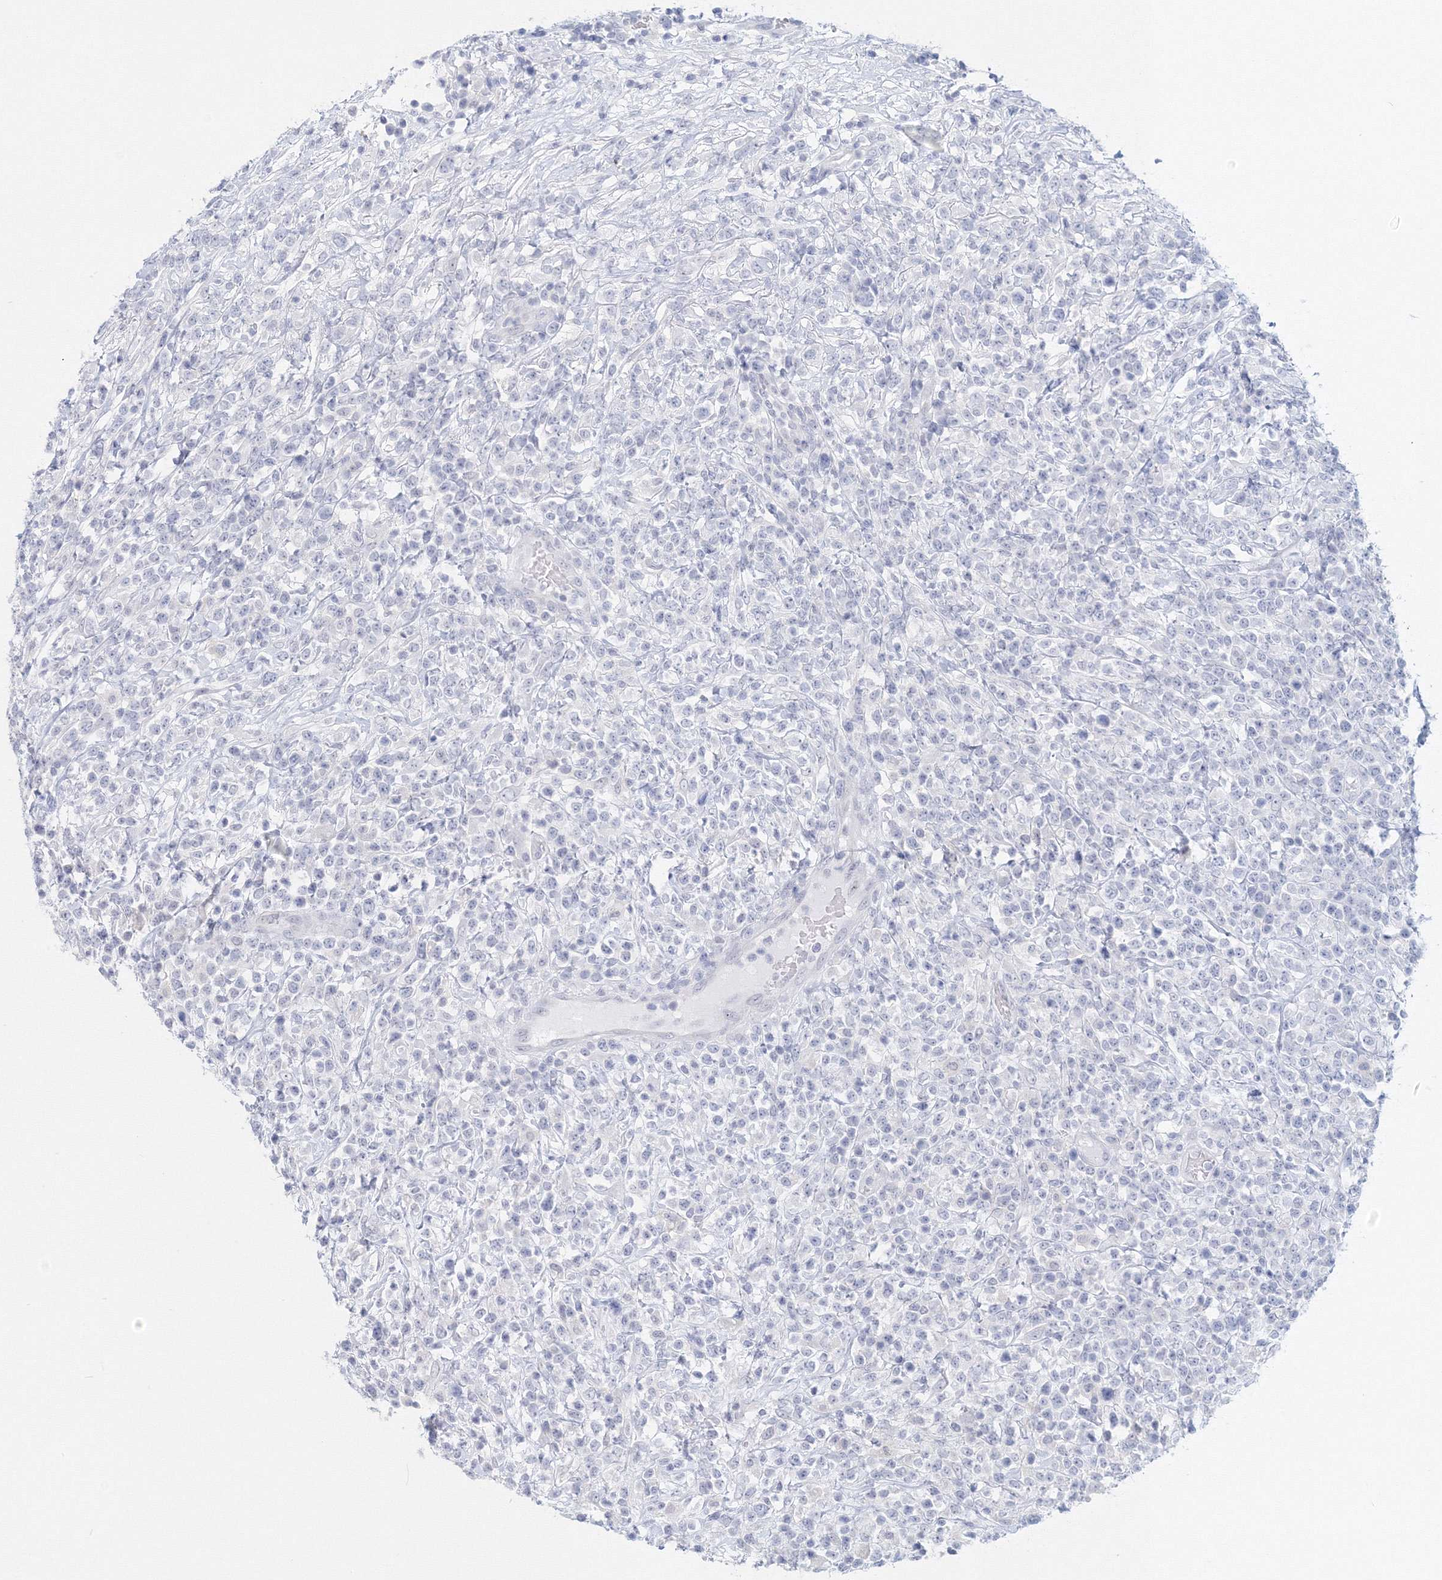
{"staining": {"intensity": "negative", "quantity": "none", "location": "none"}, "tissue": "lymphoma", "cell_type": "Tumor cells", "image_type": "cancer", "snomed": [{"axis": "morphology", "description": "Malignant lymphoma, non-Hodgkin's type, High grade"}, {"axis": "topography", "description": "Colon"}], "caption": "Immunohistochemistry of human high-grade malignant lymphoma, non-Hodgkin's type displays no positivity in tumor cells.", "gene": "VSIG1", "patient": {"sex": "female", "age": 53}}